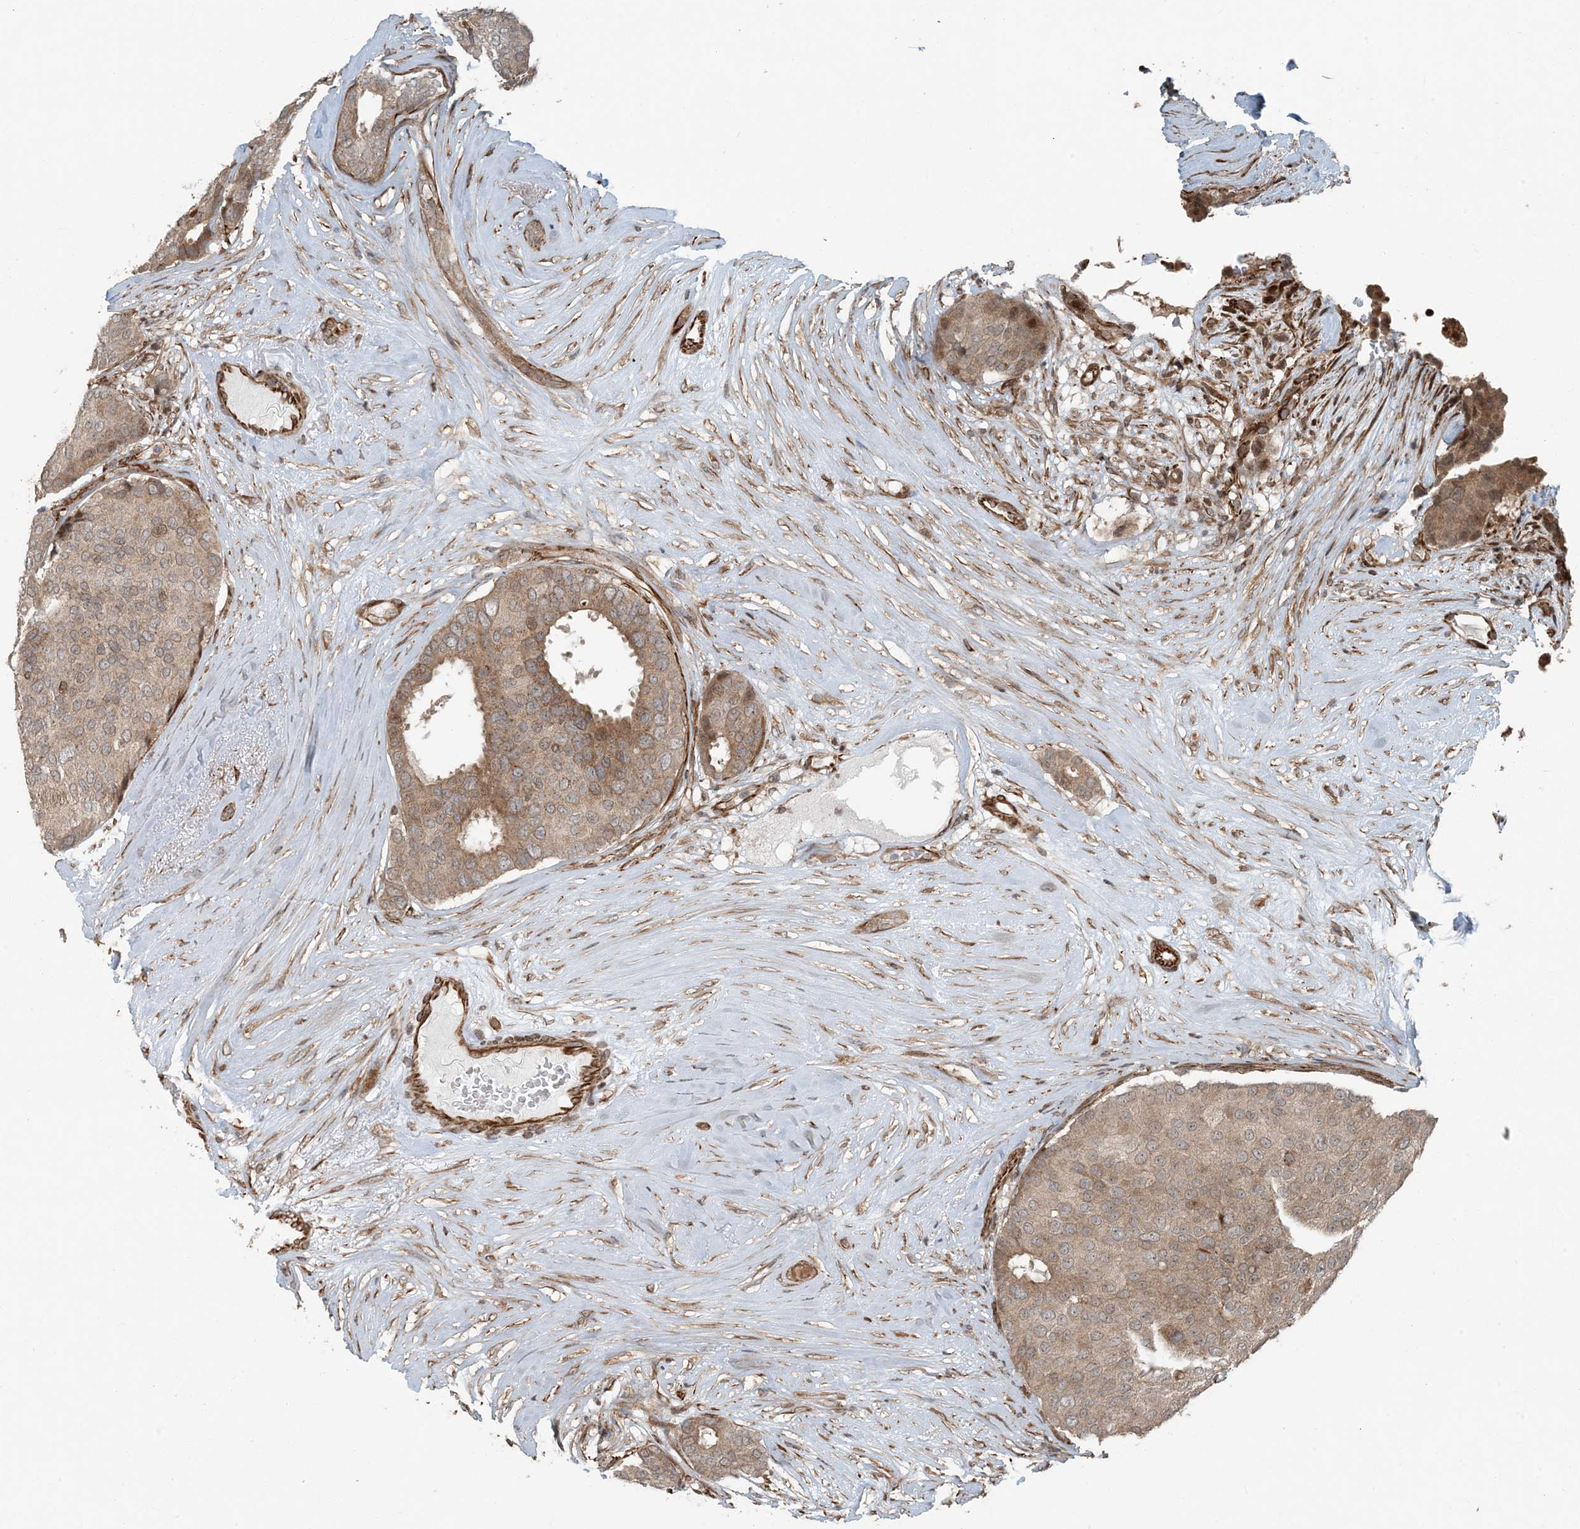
{"staining": {"intensity": "weak", "quantity": ">75%", "location": "cytoplasmic/membranous"}, "tissue": "breast cancer", "cell_type": "Tumor cells", "image_type": "cancer", "snomed": [{"axis": "morphology", "description": "Duct carcinoma"}, {"axis": "topography", "description": "Breast"}], "caption": "An image of human breast cancer (infiltrating ductal carcinoma) stained for a protein demonstrates weak cytoplasmic/membranous brown staining in tumor cells. Immunohistochemistry stains the protein of interest in brown and the nuclei are stained blue.", "gene": "EDEM2", "patient": {"sex": "female", "age": 75}}